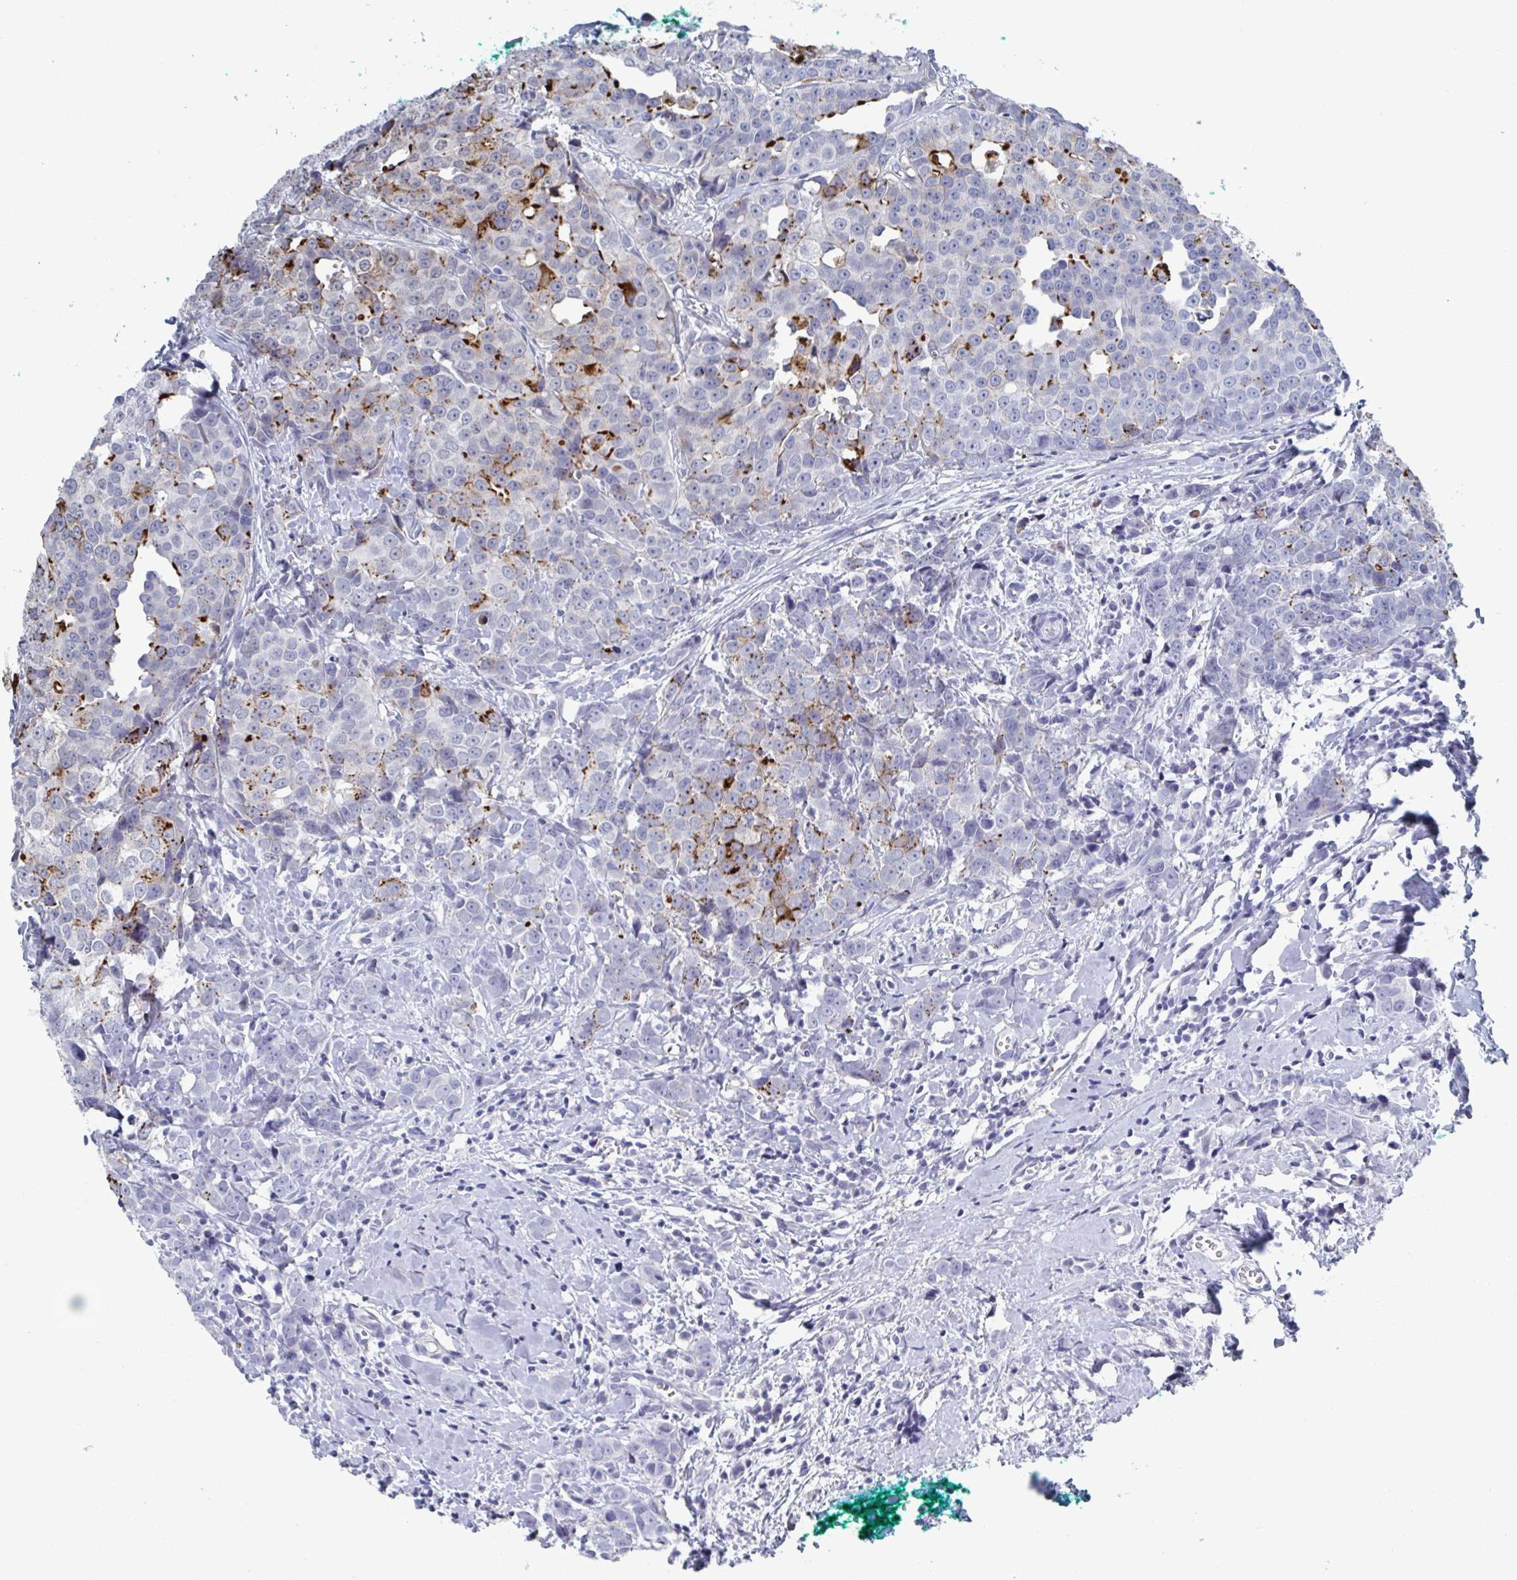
{"staining": {"intensity": "moderate", "quantity": "<25%", "location": "cytoplasmic/membranous"}, "tissue": "breast cancer", "cell_type": "Tumor cells", "image_type": "cancer", "snomed": [{"axis": "morphology", "description": "Duct carcinoma"}, {"axis": "topography", "description": "Breast"}], "caption": "Immunohistochemistry micrograph of neoplastic tissue: human breast cancer stained using IHC shows low levels of moderate protein expression localized specifically in the cytoplasmic/membranous of tumor cells, appearing as a cytoplasmic/membranous brown color.", "gene": "CAMKV", "patient": {"sex": "female", "age": 80}}